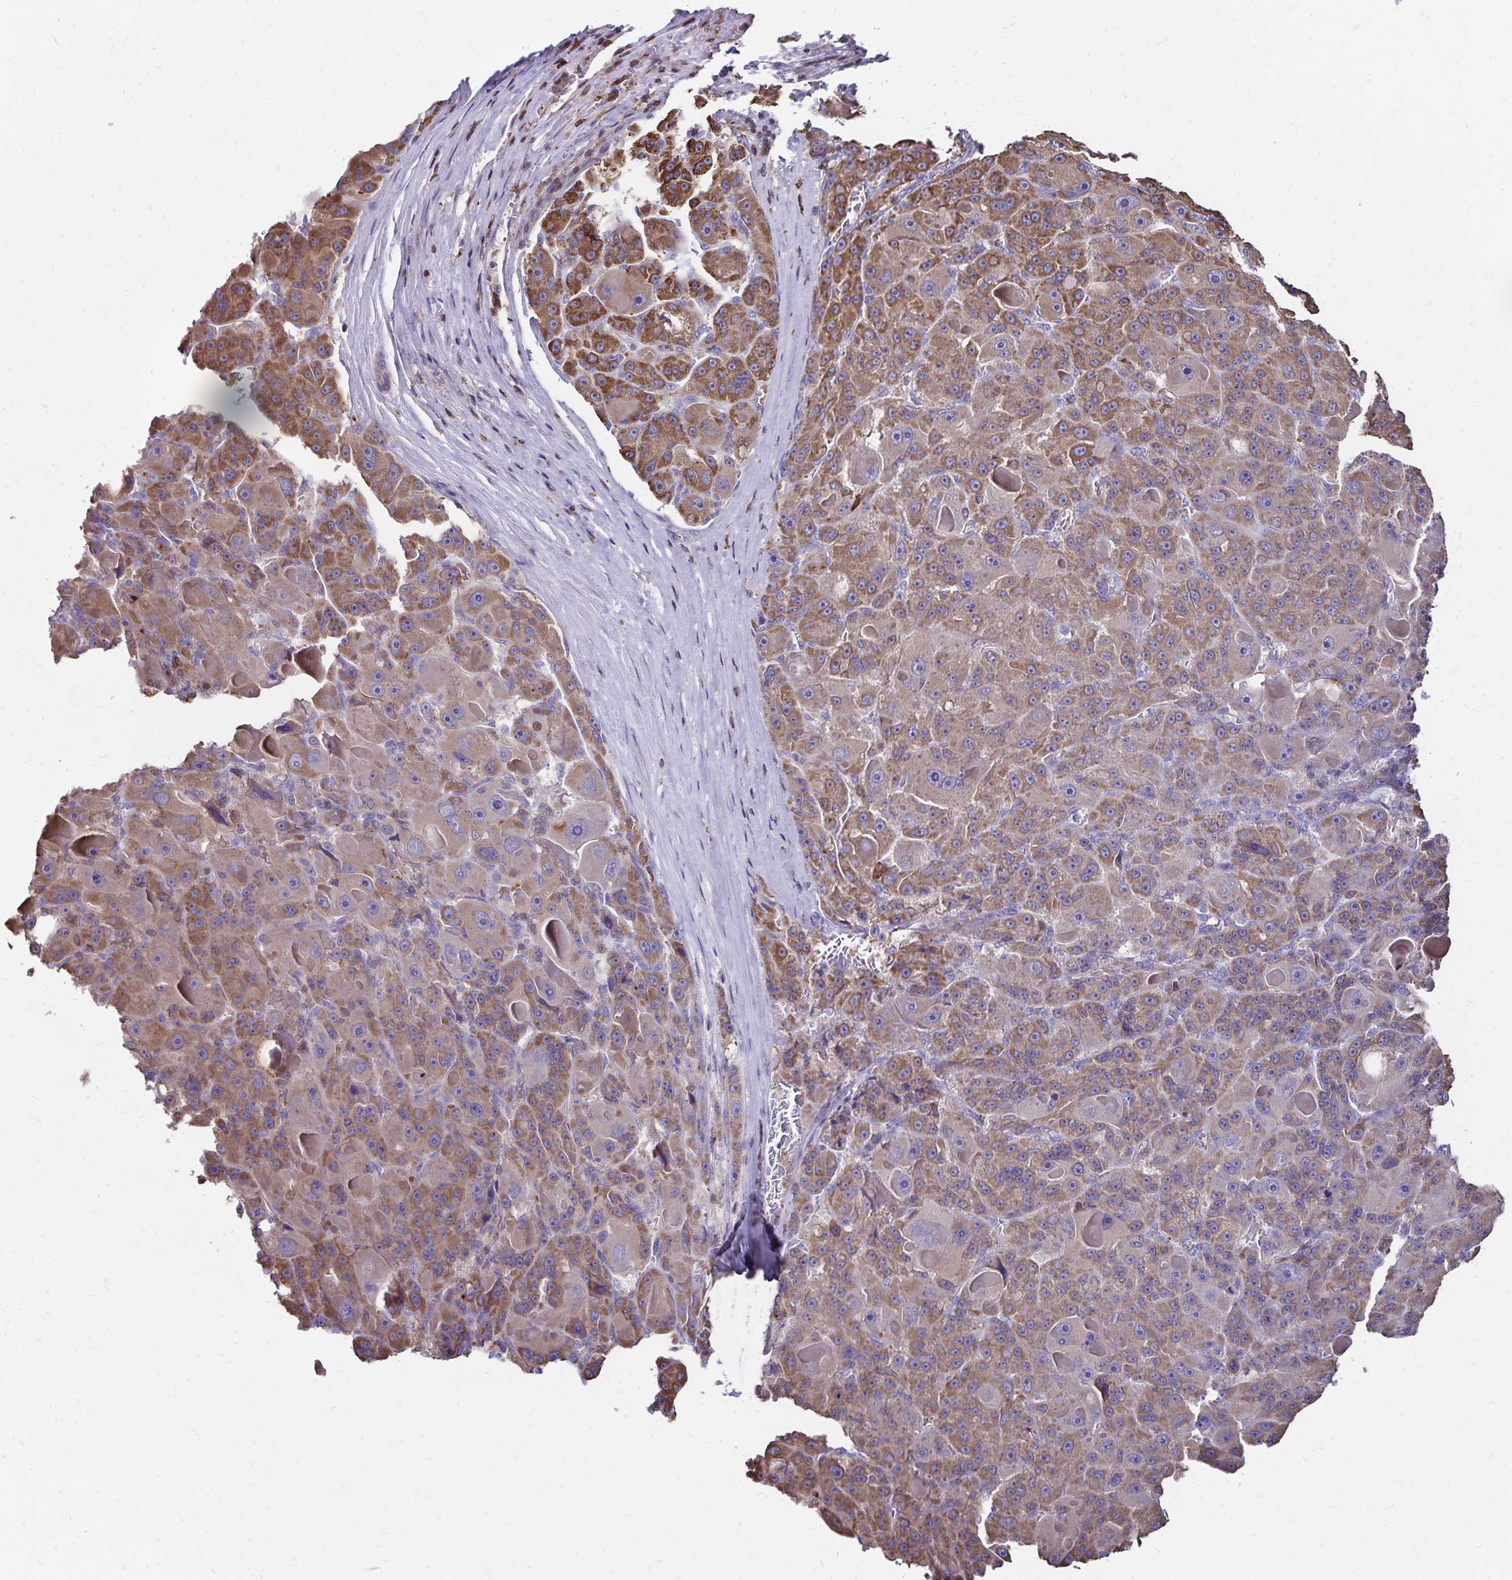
{"staining": {"intensity": "moderate", "quantity": ">75%", "location": "cytoplasmic/membranous"}, "tissue": "liver cancer", "cell_type": "Tumor cells", "image_type": "cancer", "snomed": [{"axis": "morphology", "description": "Carcinoma, Hepatocellular, NOS"}, {"axis": "topography", "description": "Liver"}], "caption": "Hepatocellular carcinoma (liver) stained with a brown dye demonstrates moderate cytoplasmic/membranous positive expression in approximately >75% of tumor cells.", "gene": "NAGPA", "patient": {"sex": "male", "age": 76}}